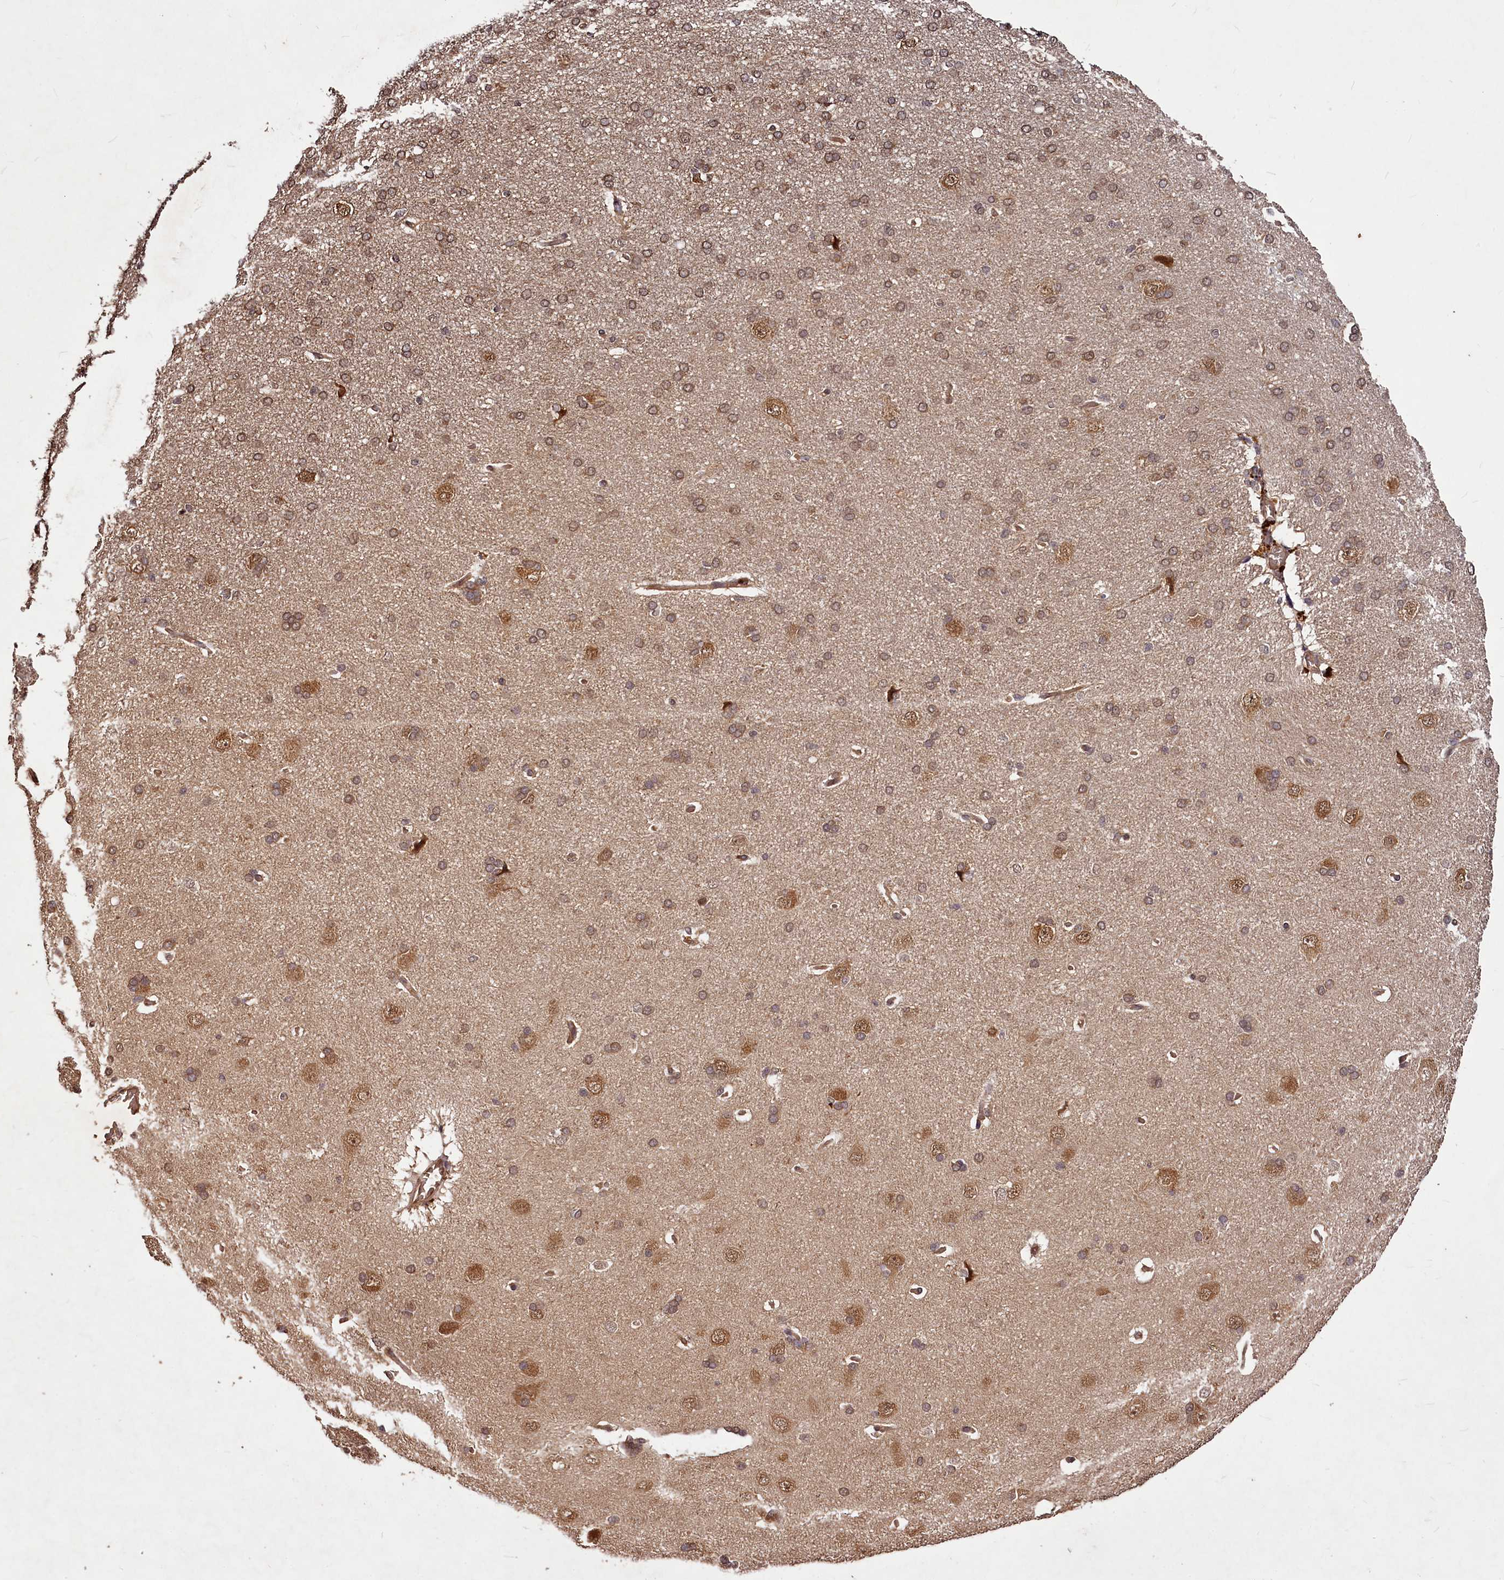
{"staining": {"intensity": "moderate", "quantity": ">75%", "location": "cytoplasmic/membranous"}, "tissue": "cerebral cortex", "cell_type": "Endothelial cells", "image_type": "normal", "snomed": [{"axis": "morphology", "description": "Normal tissue, NOS"}, {"axis": "topography", "description": "Cerebral cortex"}], "caption": "An image of cerebral cortex stained for a protein reveals moderate cytoplasmic/membranous brown staining in endothelial cells.", "gene": "VPS51", "patient": {"sex": "male", "age": 62}}